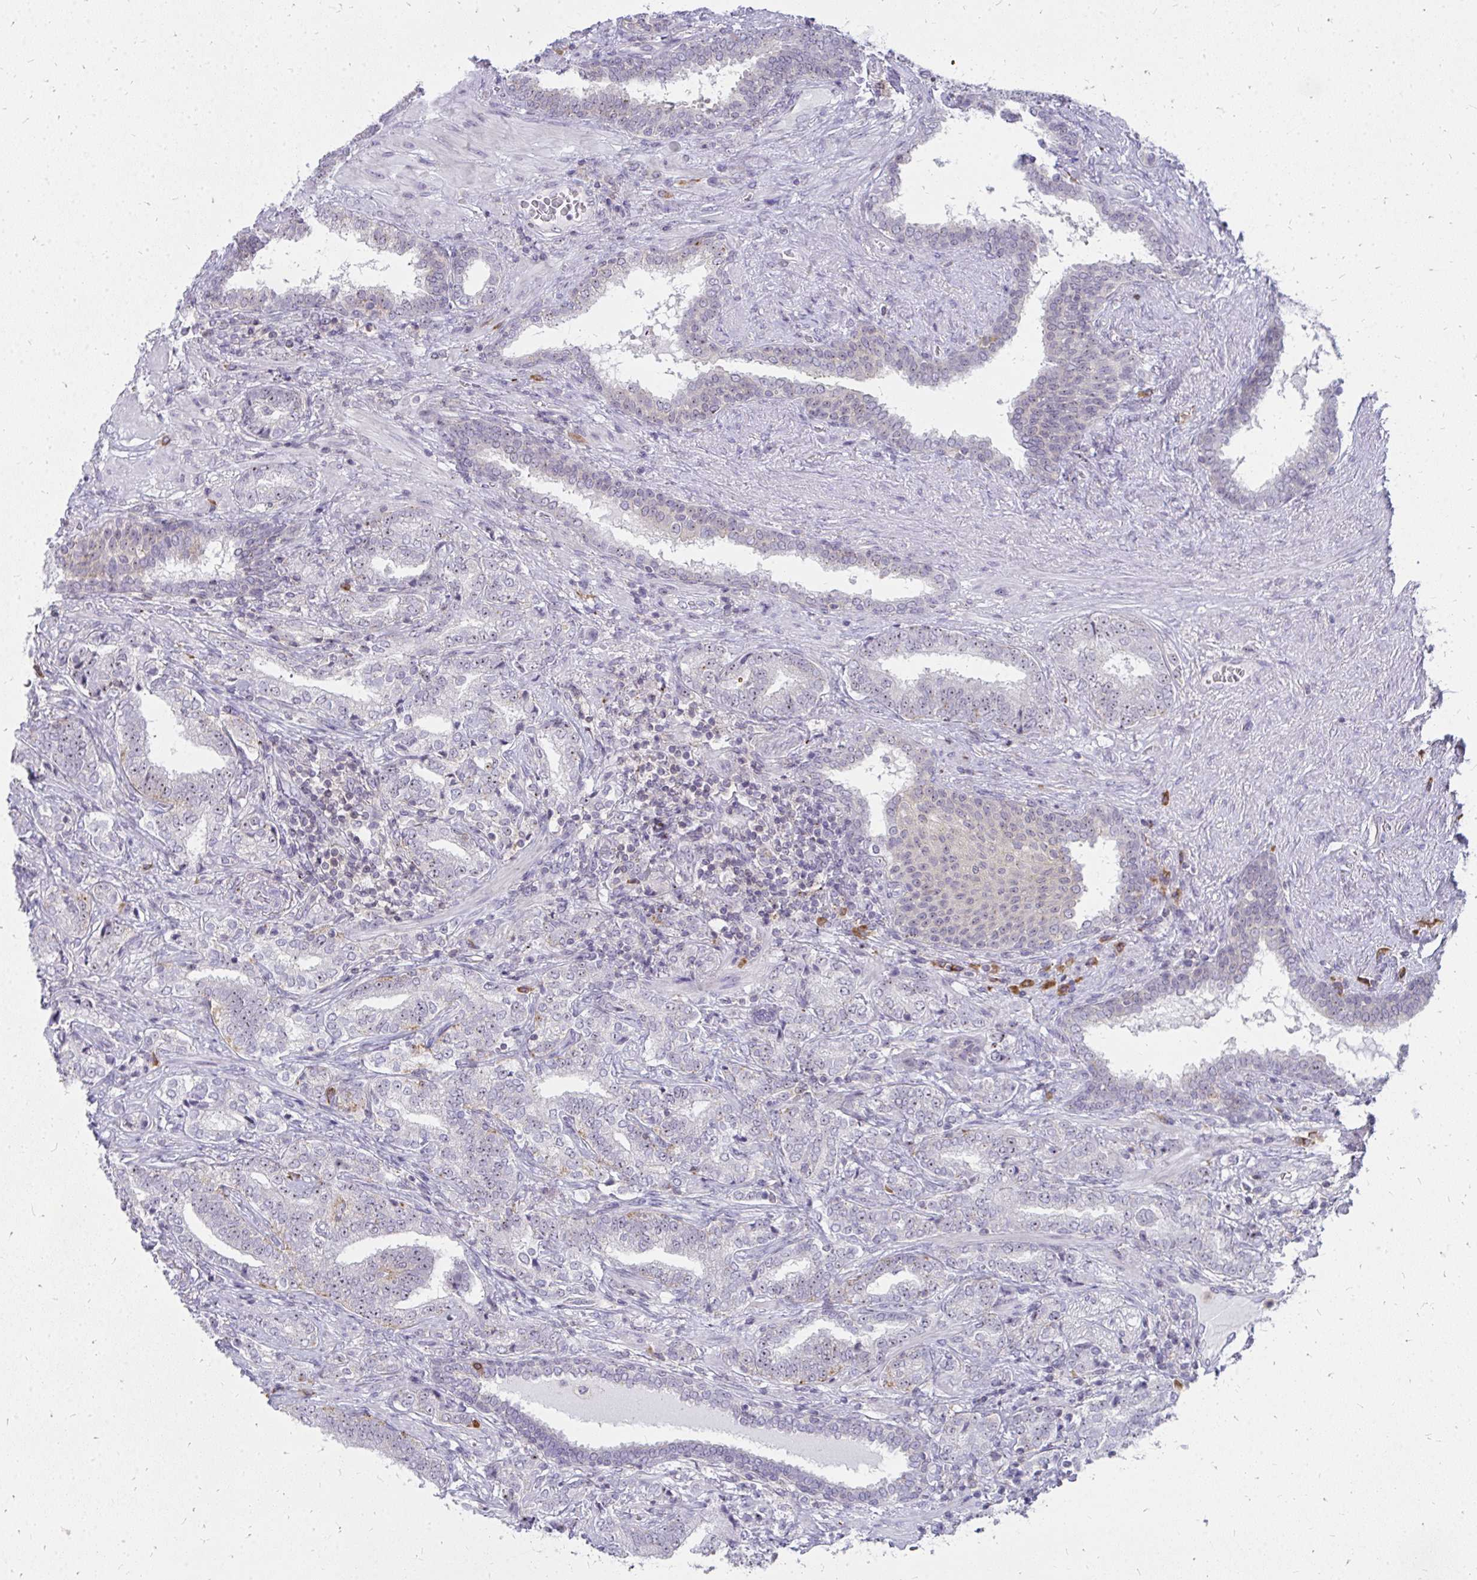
{"staining": {"intensity": "negative", "quantity": "none", "location": "none"}, "tissue": "prostate cancer", "cell_type": "Tumor cells", "image_type": "cancer", "snomed": [{"axis": "morphology", "description": "Adenocarcinoma, High grade"}, {"axis": "topography", "description": "Prostate"}], "caption": "This is a photomicrograph of immunohistochemistry staining of prostate cancer, which shows no positivity in tumor cells.", "gene": "FAM9A", "patient": {"sex": "male", "age": 72}}